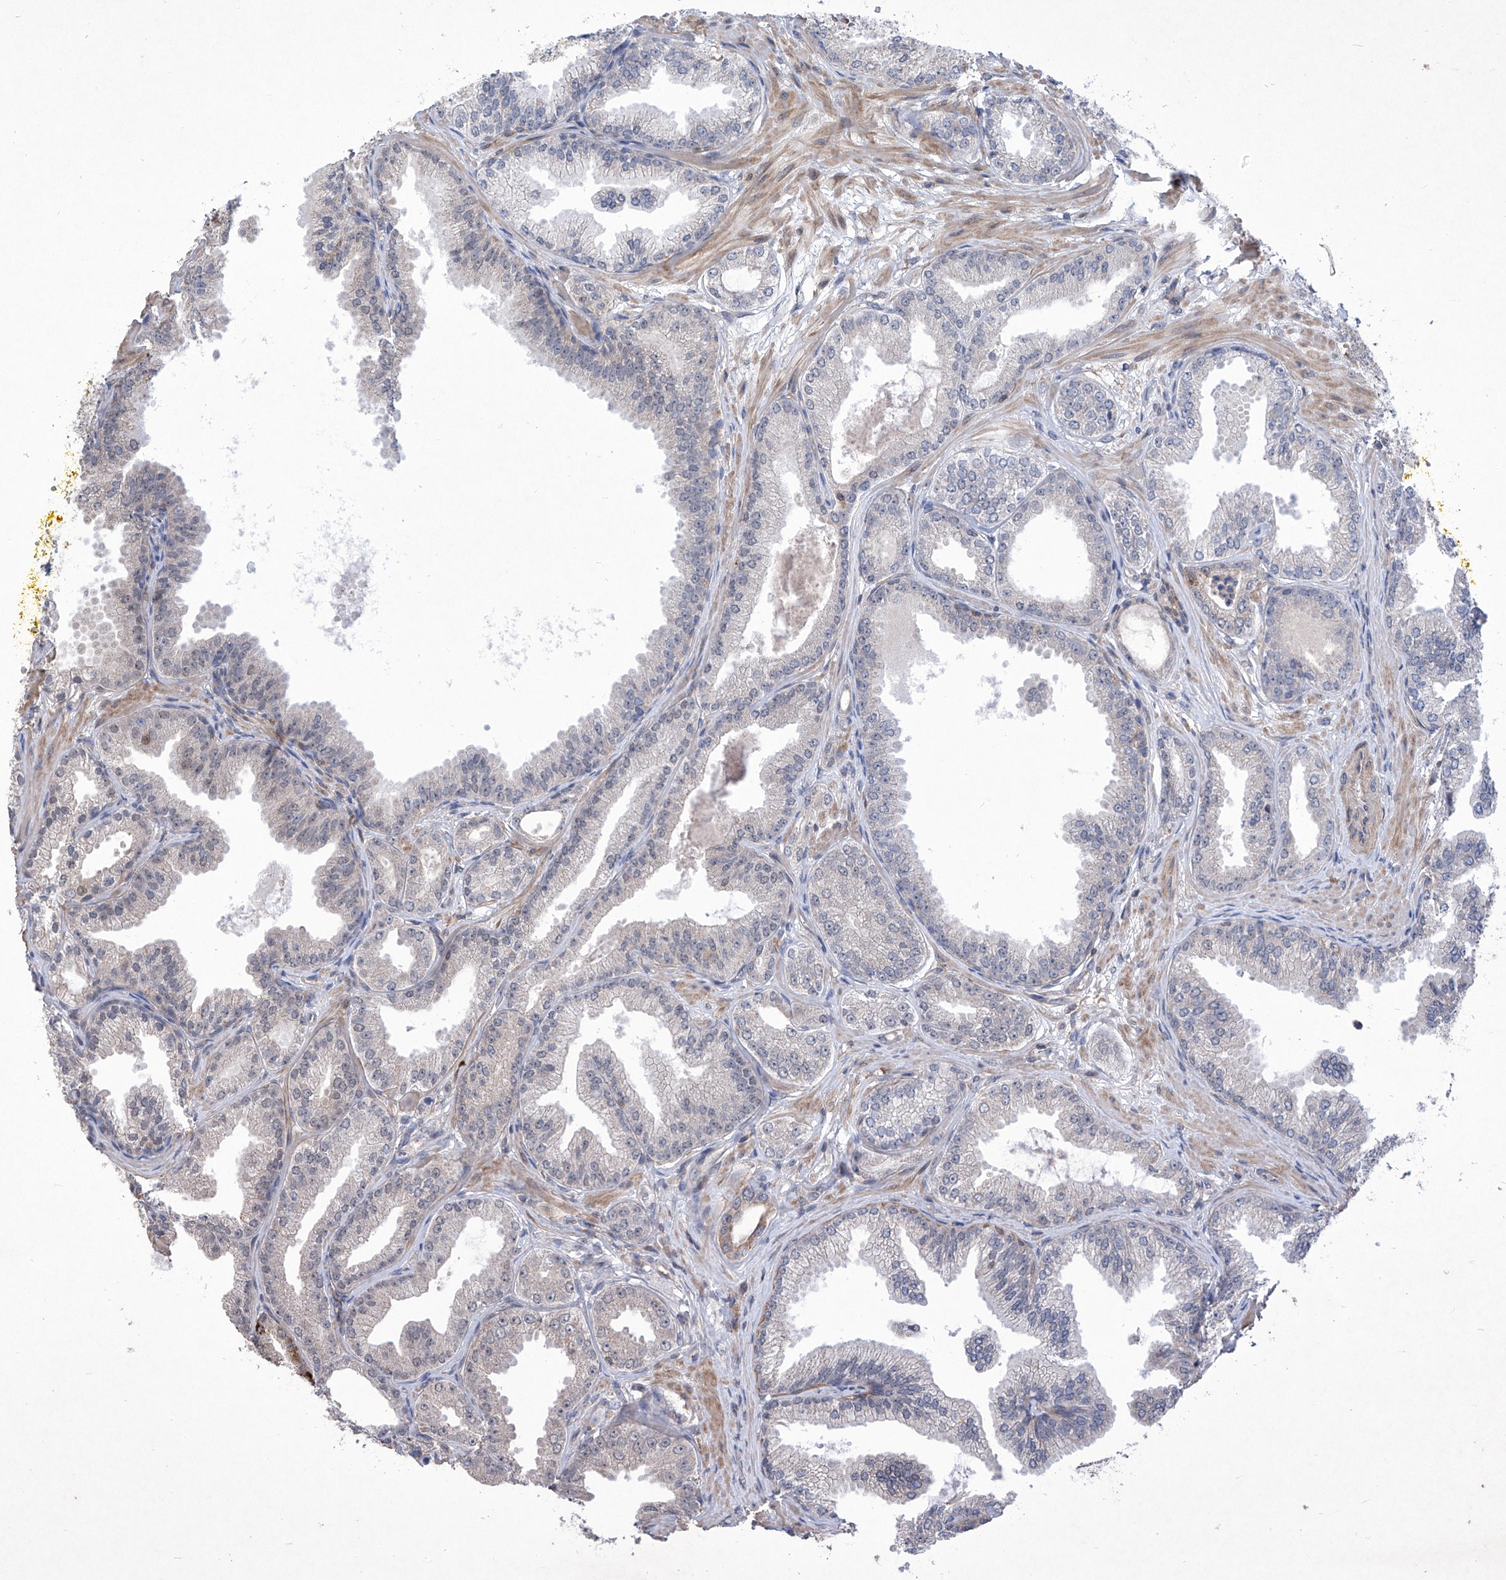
{"staining": {"intensity": "negative", "quantity": "none", "location": "none"}, "tissue": "prostate cancer", "cell_type": "Tumor cells", "image_type": "cancer", "snomed": [{"axis": "morphology", "description": "Adenocarcinoma, Low grade"}, {"axis": "topography", "description": "Prostate"}], "caption": "IHC photomicrograph of human prostate cancer (low-grade adenocarcinoma) stained for a protein (brown), which reveals no staining in tumor cells. Brightfield microscopy of IHC stained with DAB (3,3'-diaminobenzidine) (brown) and hematoxylin (blue), captured at high magnification.", "gene": "KIFC2", "patient": {"sex": "male", "age": 63}}